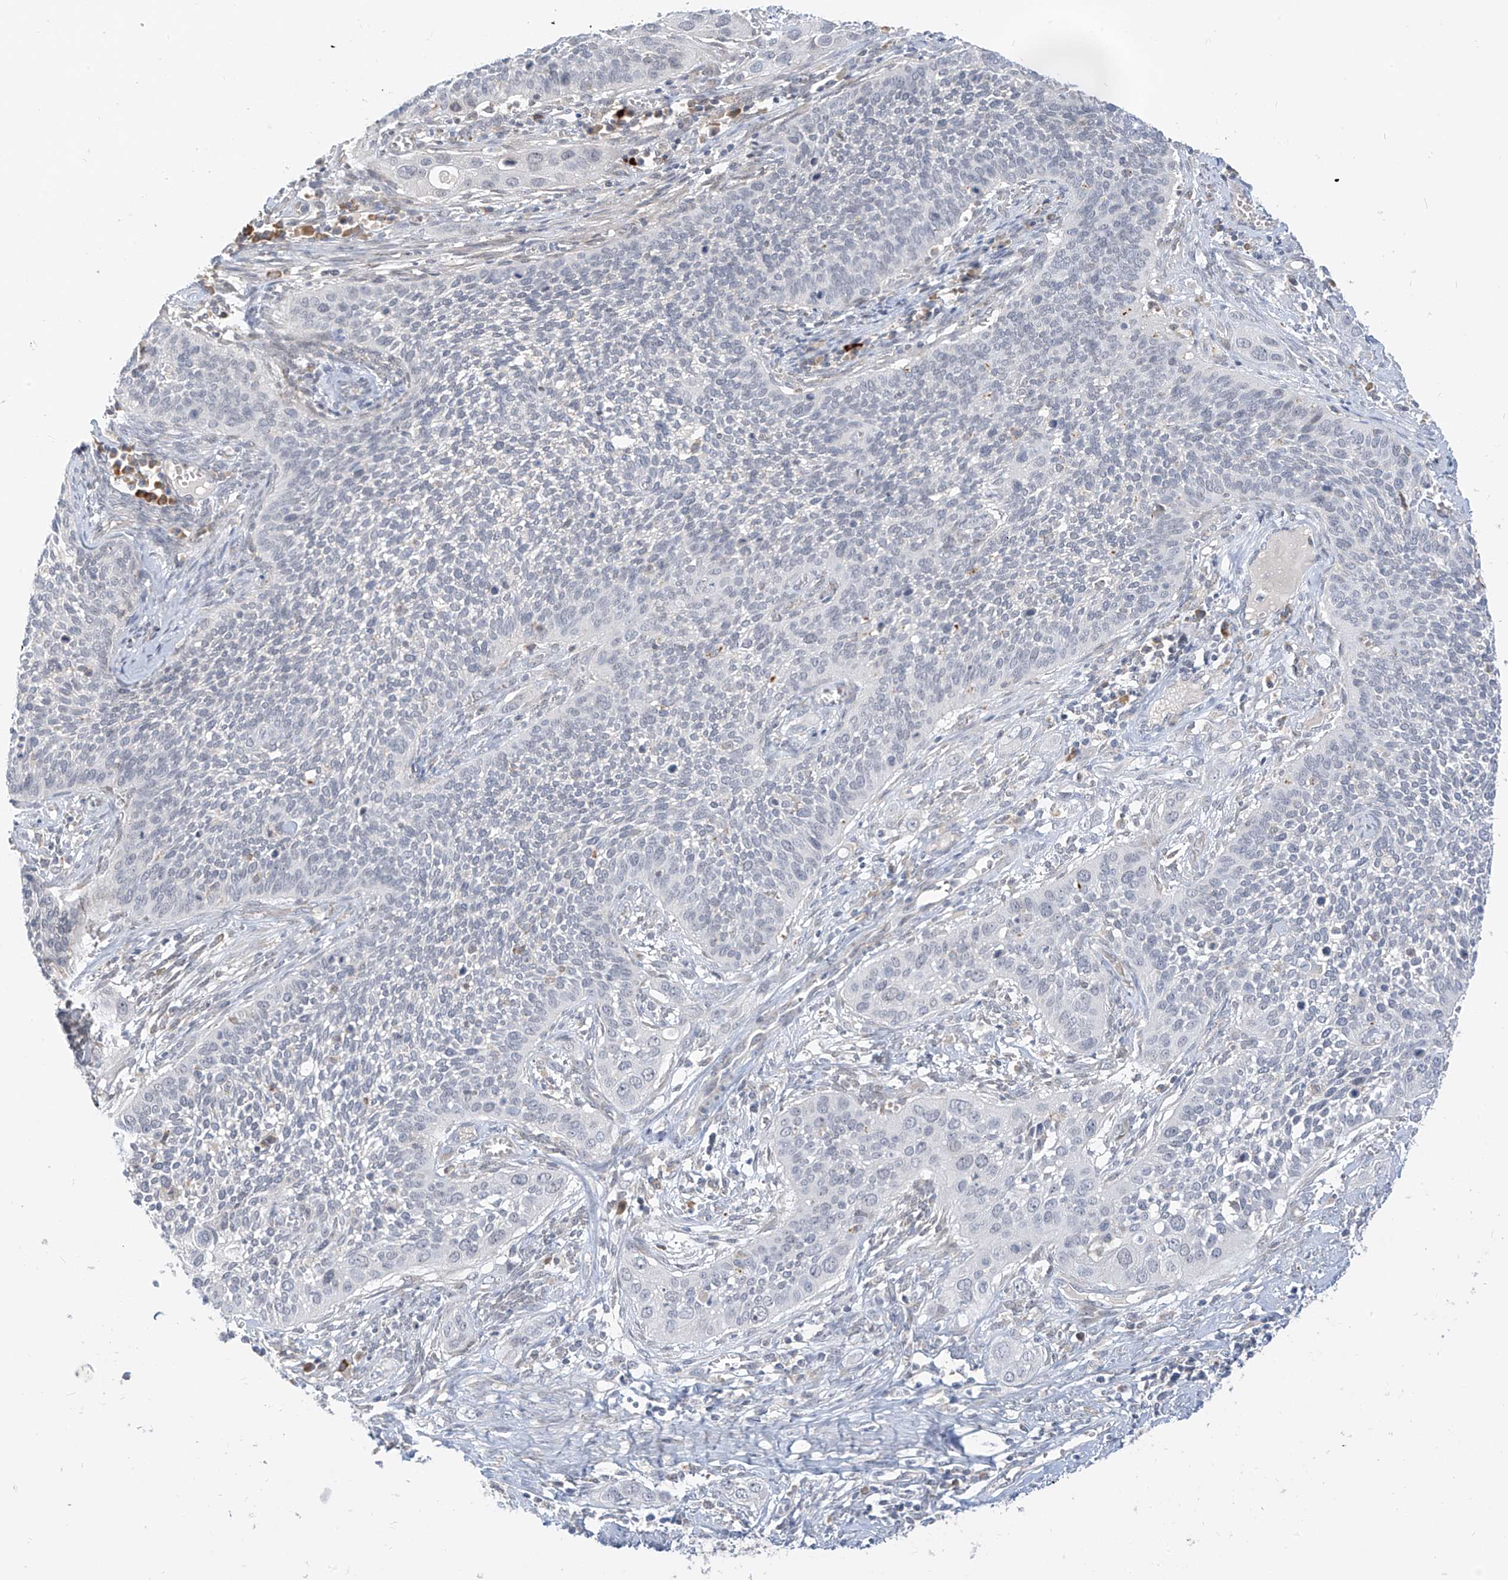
{"staining": {"intensity": "negative", "quantity": "none", "location": "none"}, "tissue": "cervical cancer", "cell_type": "Tumor cells", "image_type": "cancer", "snomed": [{"axis": "morphology", "description": "Squamous cell carcinoma, NOS"}, {"axis": "topography", "description": "Cervix"}], "caption": "Tumor cells show no significant expression in cervical squamous cell carcinoma.", "gene": "C2orf42", "patient": {"sex": "female", "age": 34}}